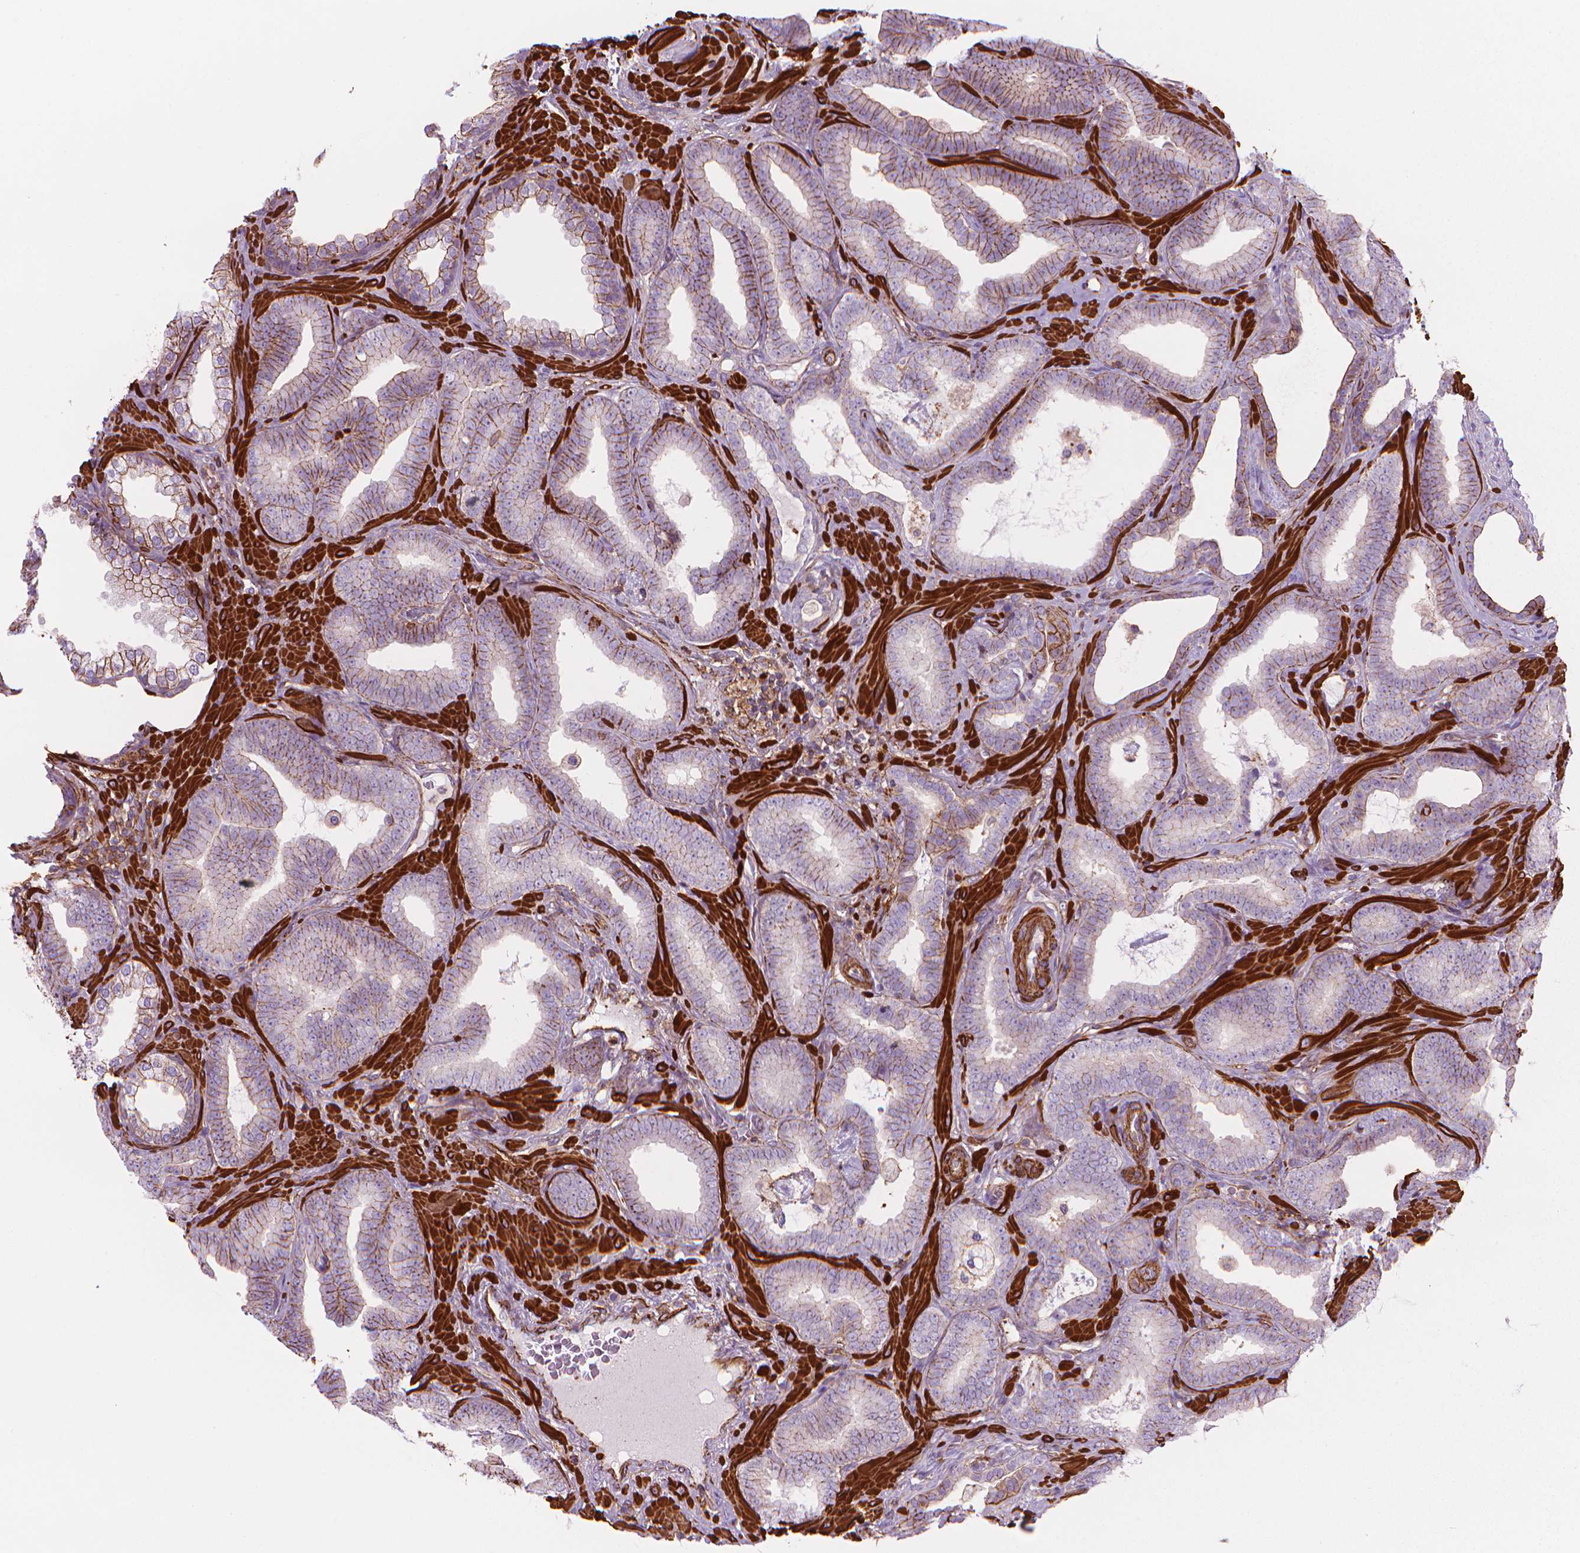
{"staining": {"intensity": "moderate", "quantity": "<25%", "location": "cytoplasmic/membranous"}, "tissue": "prostate cancer", "cell_type": "Tumor cells", "image_type": "cancer", "snomed": [{"axis": "morphology", "description": "Adenocarcinoma, Low grade"}, {"axis": "topography", "description": "Prostate"}], "caption": "Prostate adenocarcinoma (low-grade) was stained to show a protein in brown. There is low levels of moderate cytoplasmic/membranous staining in approximately <25% of tumor cells.", "gene": "PATJ", "patient": {"sex": "male", "age": 63}}